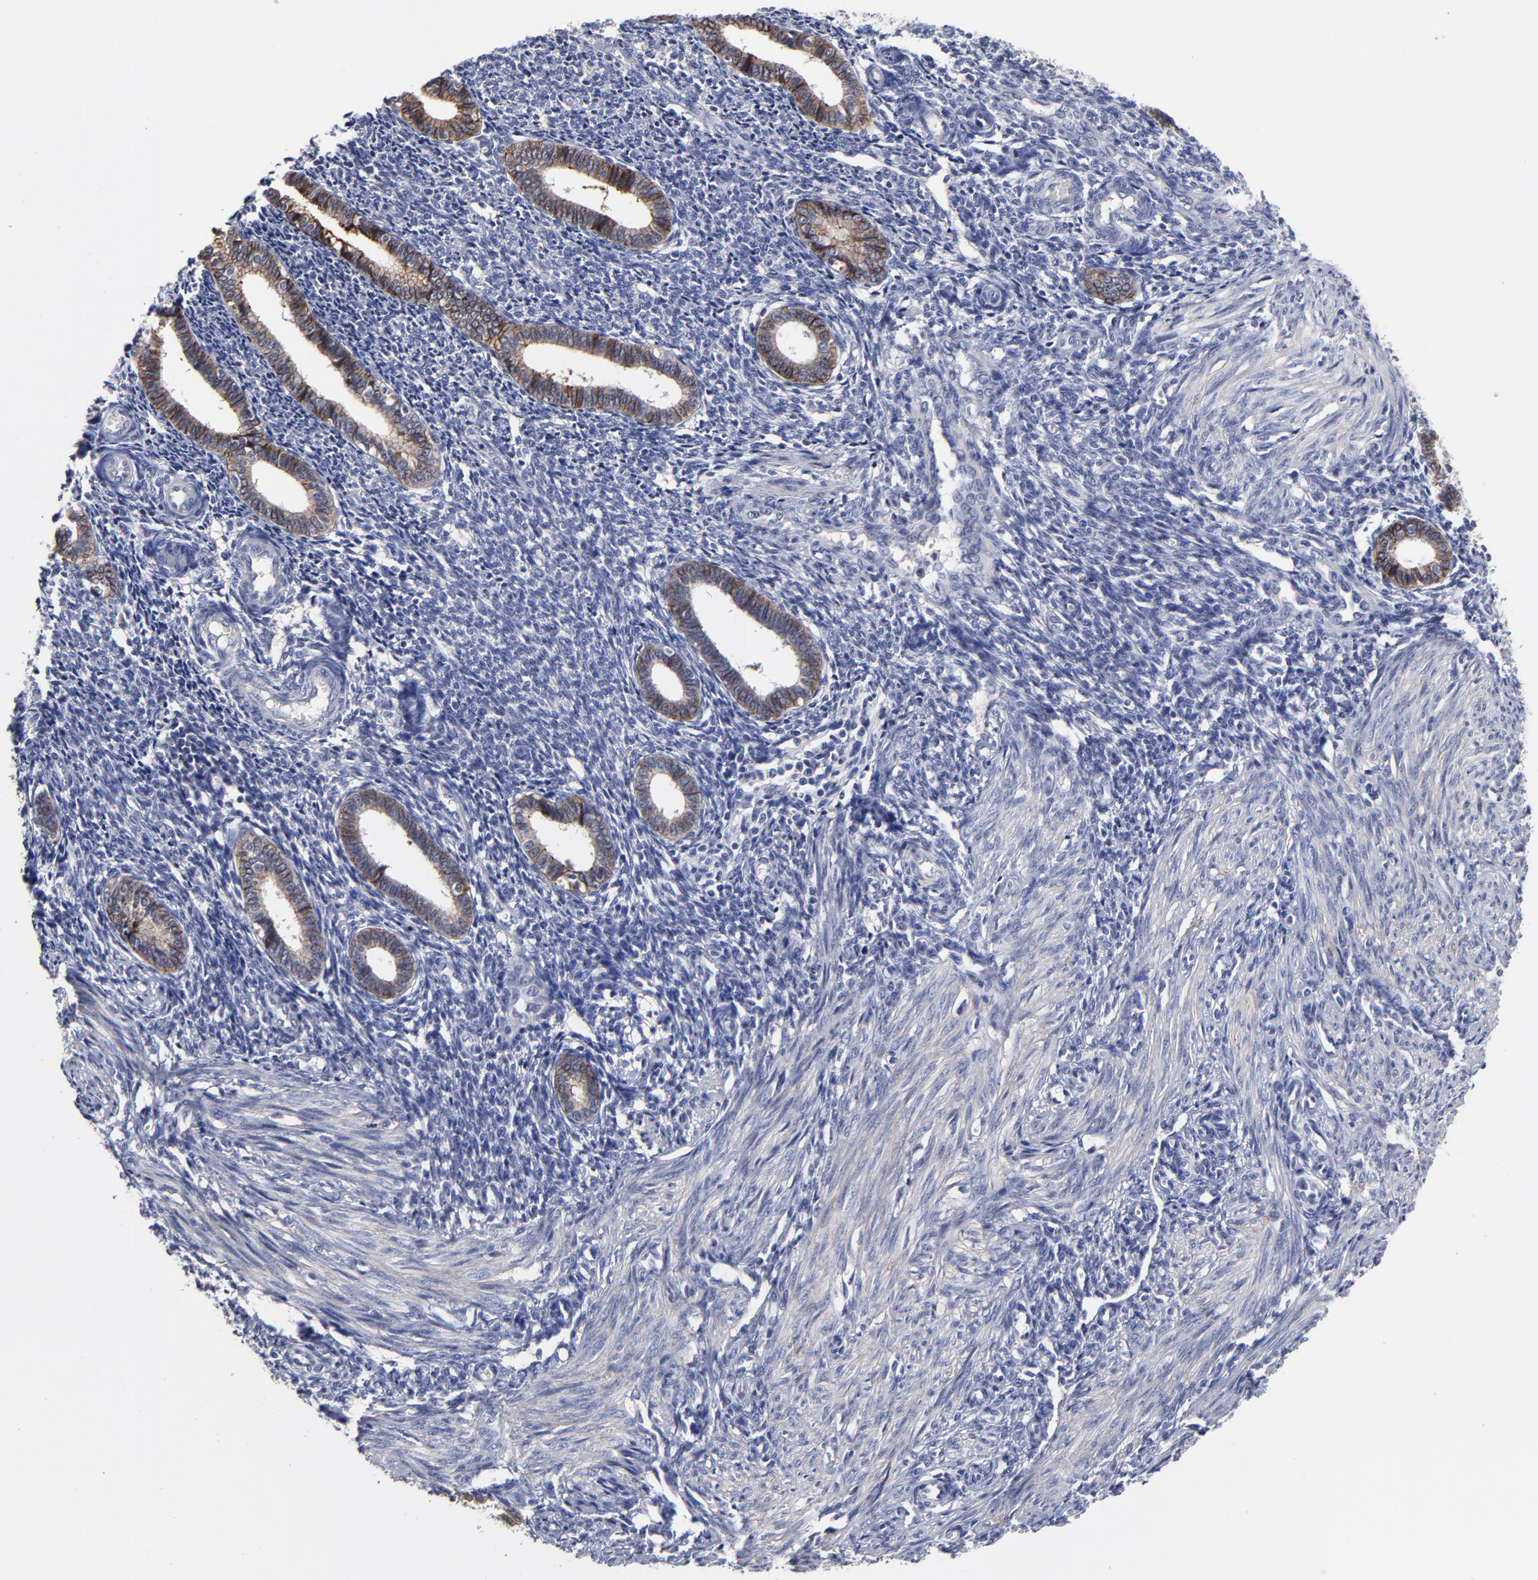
{"staining": {"intensity": "negative", "quantity": "none", "location": "none"}, "tissue": "endometrium", "cell_type": "Cells in endometrial stroma", "image_type": "normal", "snomed": [{"axis": "morphology", "description": "Normal tissue, NOS"}, {"axis": "topography", "description": "Endometrium"}], "caption": "High magnification brightfield microscopy of unremarkable endometrium stained with DAB (brown) and counterstained with hematoxylin (blue): cells in endometrial stroma show no significant positivity. (Immunohistochemistry, brightfield microscopy, high magnification).", "gene": "CXADR", "patient": {"sex": "female", "age": 27}}